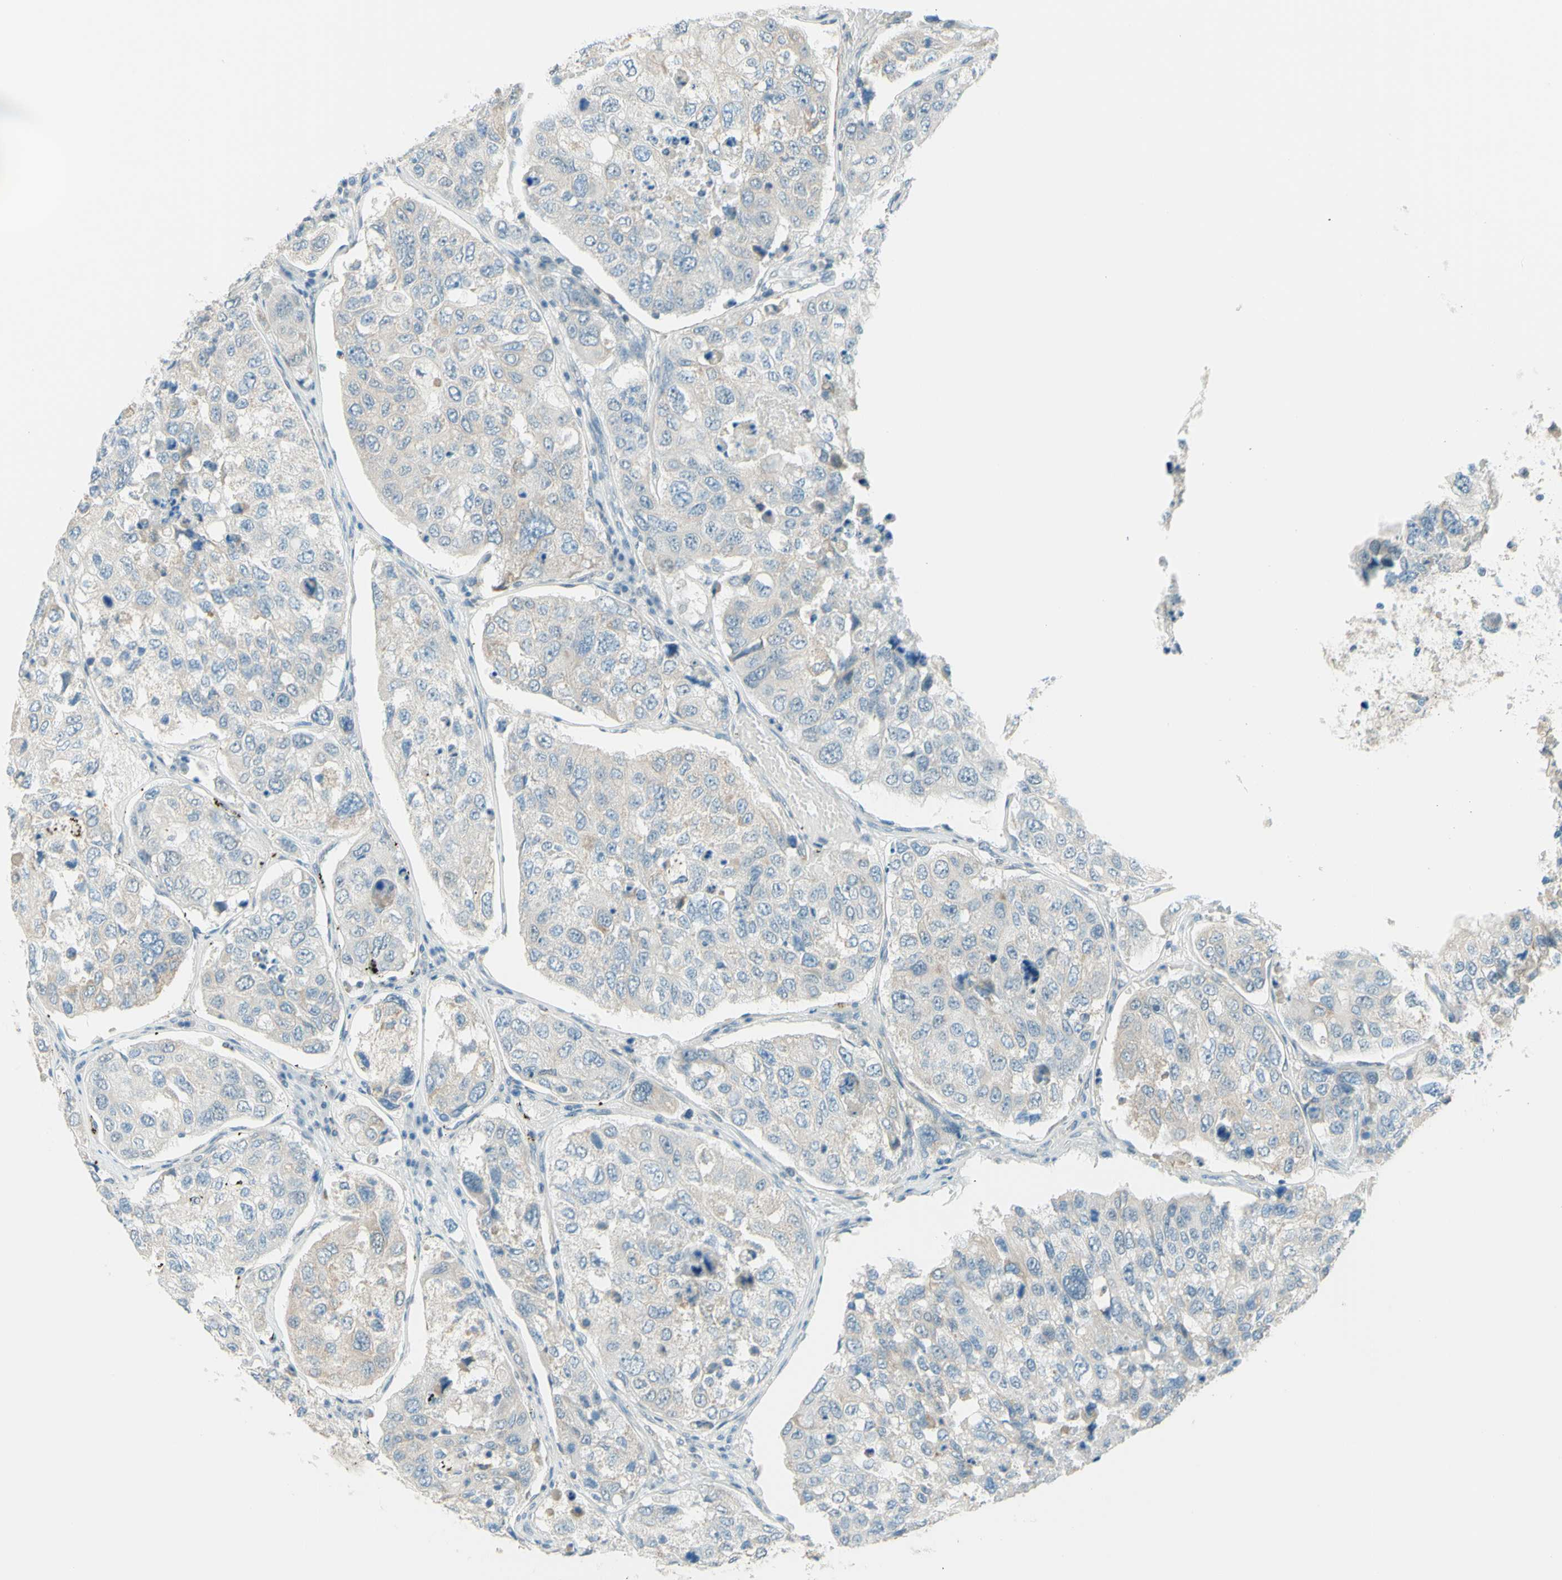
{"staining": {"intensity": "weak", "quantity": "<25%", "location": "cytoplasmic/membranous"}, "tissue": "urothelial cancer", "cell_type": "Tumor cells", "image_type": "cancer", "snomed": [{"axis": "morphology", "description": "Urothelial carcinoma, High grade"}, {"axis": "topography", "description": "Lymph node"}, {"axis": "topography", "description": "Urinary bladder"}], "caption": "A micrograph of human urothelial carcinoma (high-grade) is negative for staining in tumor cells. Nuclei are stained in blue.", "gene": "JPH1", "patient": {"sex": "male", "age": 51}}